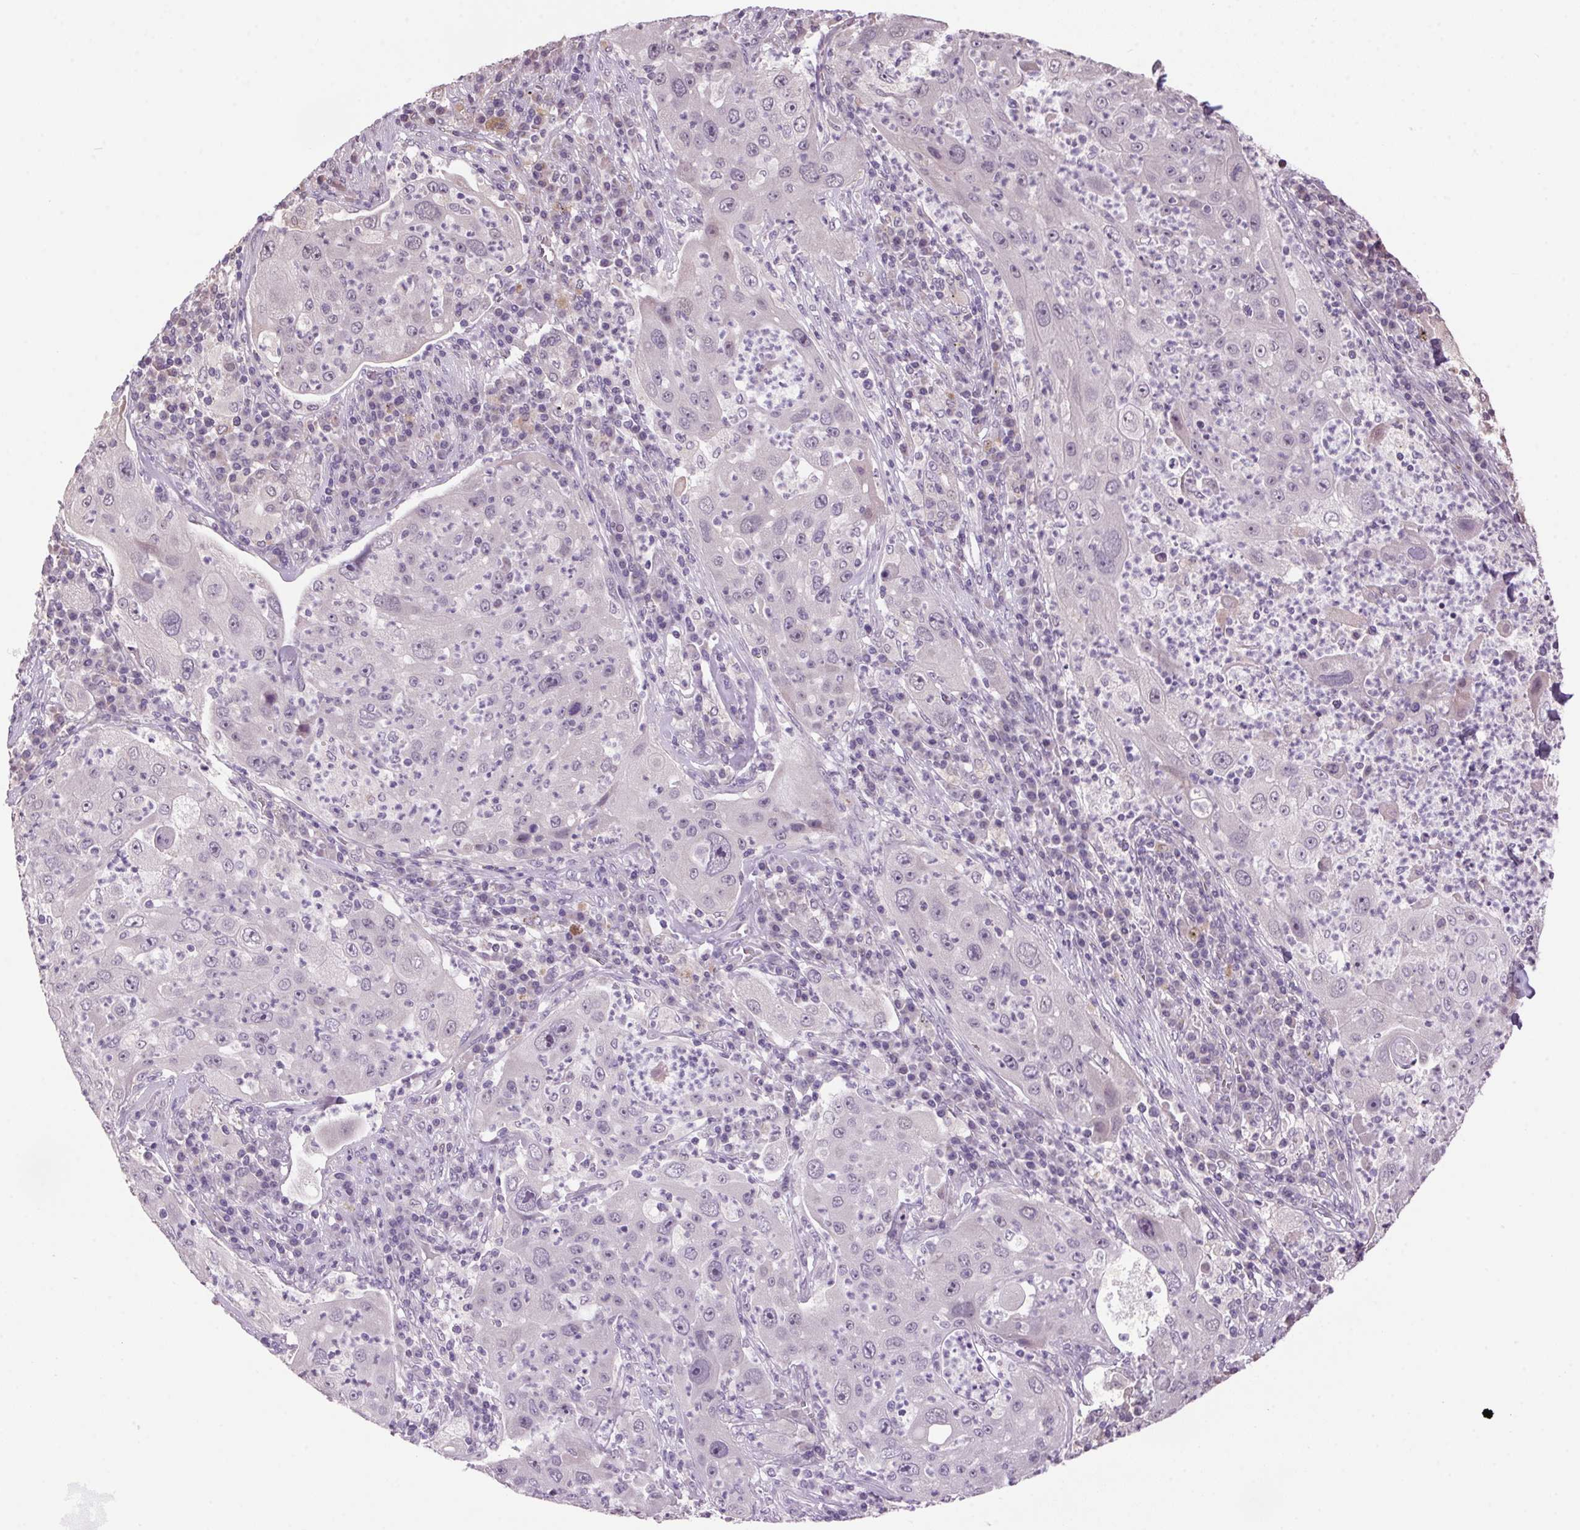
{"staining": {"intensity": "negative", "quantity": "none", "location": "none"}, "tissue": "lung cancer", "cell_type": "Tumor cells", "image_type": "cancer", "snomed": [{"axis": "morphology", "description": "Squamous cell carcinoma, NOS"}, {"axis": "topography", "description": "Lung"}], "caption": "Tumor cells are negative for brown protein staining in lung cancer (squamous cell carcinoma).", "gene": "VWA3B", "patient": {"sex": "female", "age": 59}}